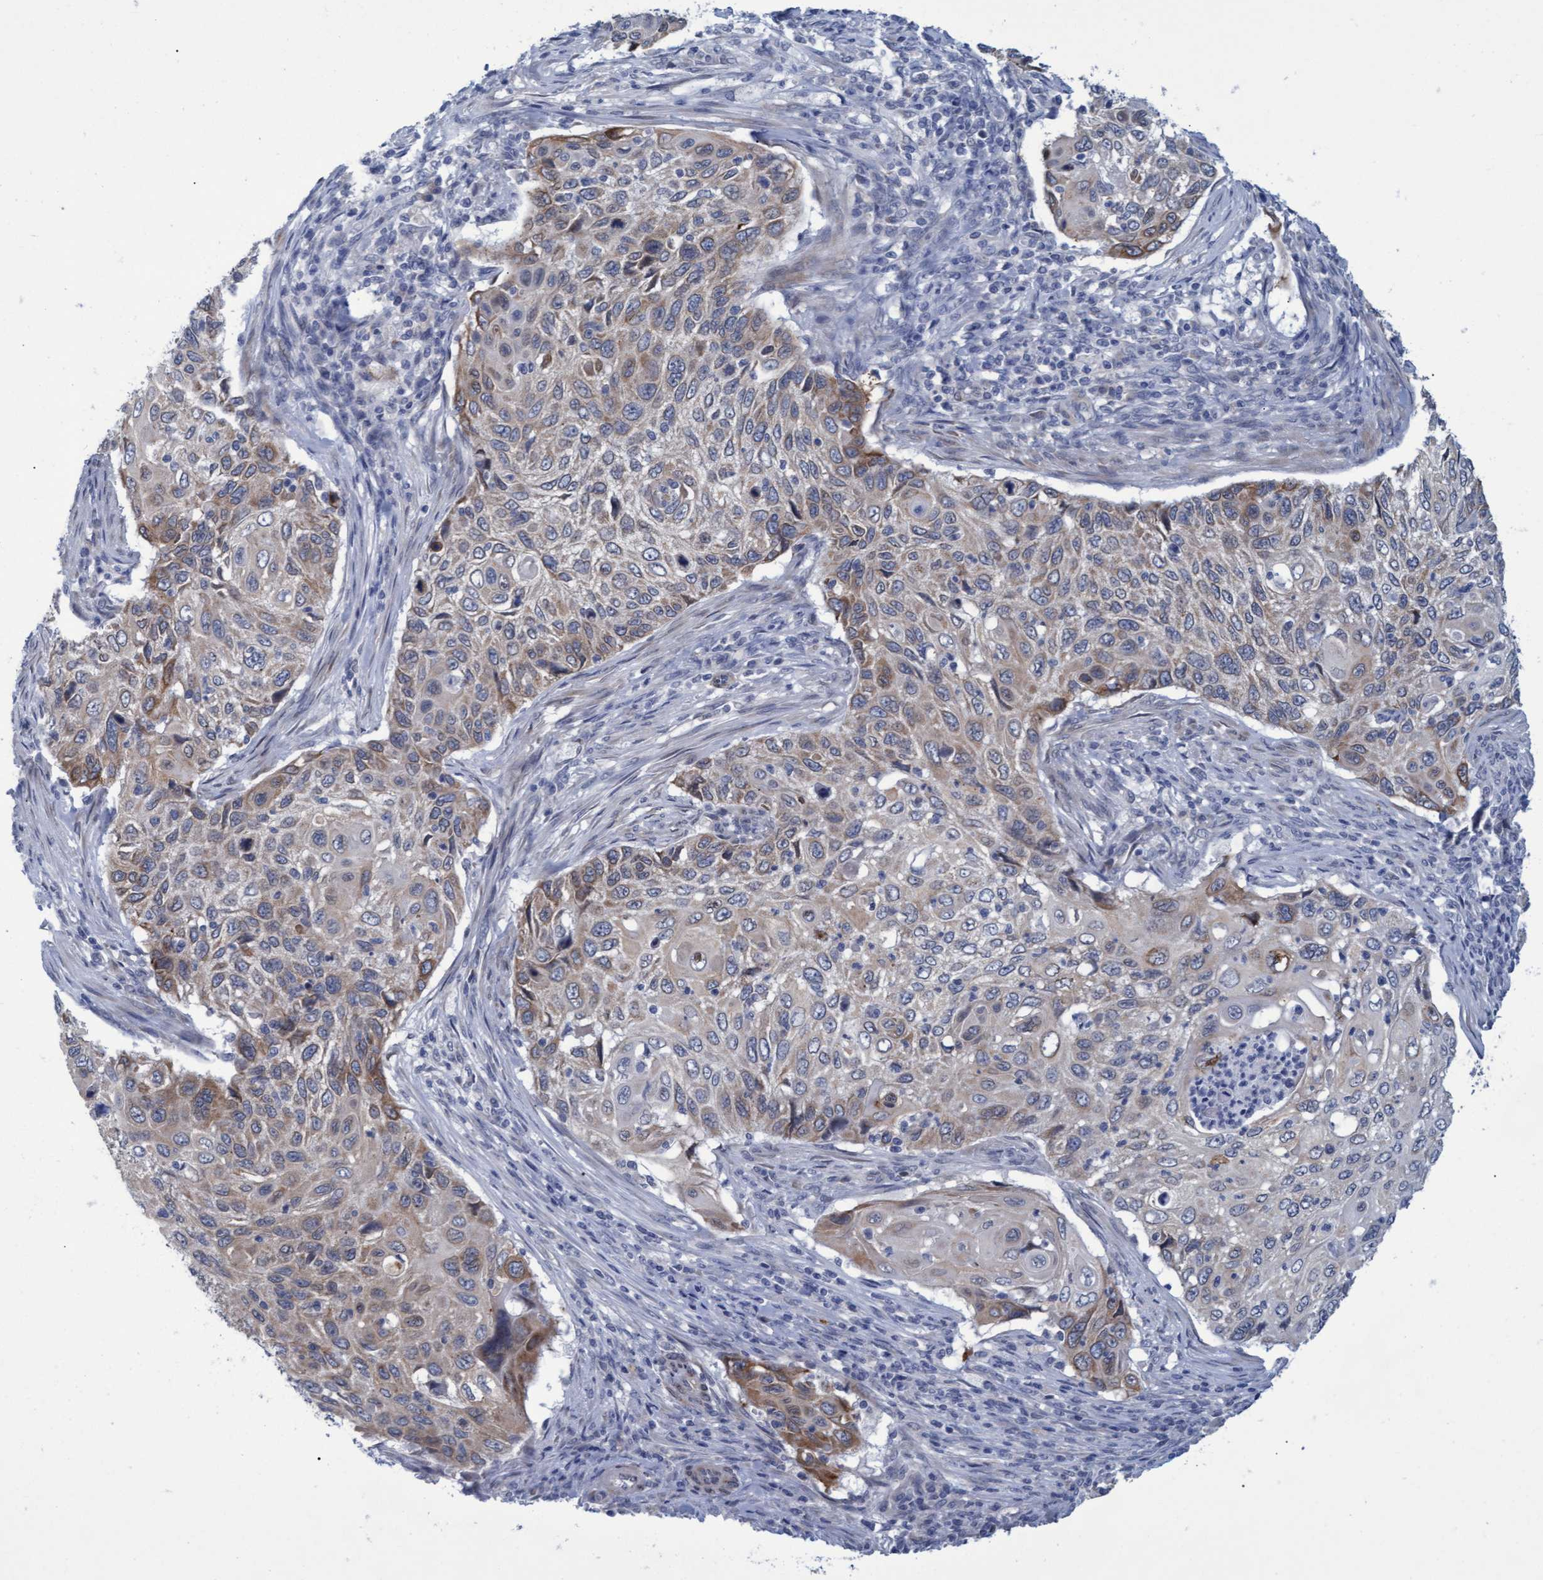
{"staining": {"intensity": "moderate", "quantity": "25%-75%", "location": "cytoplasmic/membranous"}, "tissue": "cervical cancer", "cell_type": "Tumor cells", "image_type": "cancer", "snomed": [{"axis": "morphology", "description": "Squamous cell carcinoma, NOS"}, {"axis": "topography", "description": "Cervix"}], "caption": "Protein analysis of cervical cancer tissue displays moderate cytoplasmic/membranous staining in approximately 25%-75% of tumor cells.", "gene": "SSTR3", "patient": {"sex": "female", "age": 70}}